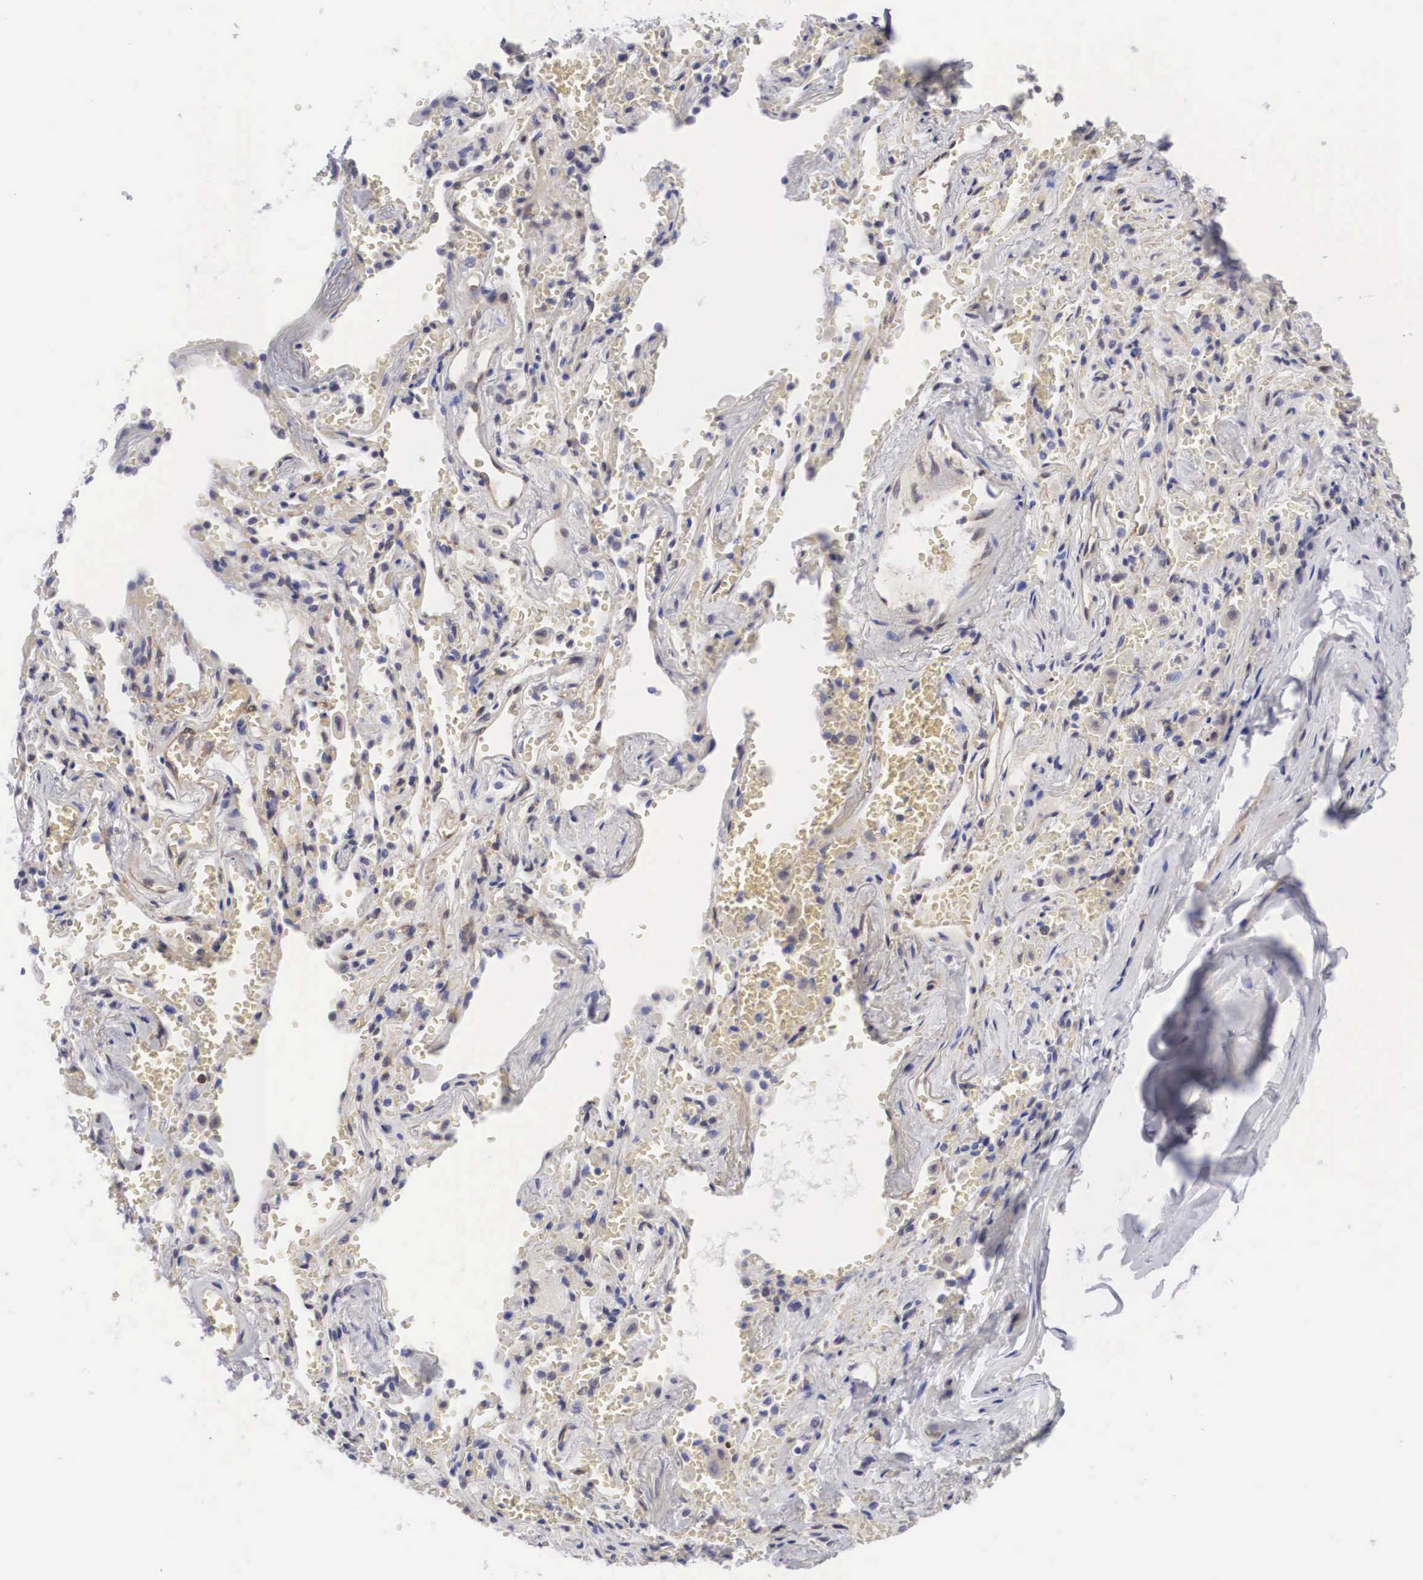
{"staining": {"intensity": "negative", "quantity": "none", "location": "none"}, "tissue": "adipose tissue", "cell_type": "Adipocytes", "image_type": "normal", "snomed": [{"axis": "morphology", "description": "Normal tissue, NOS"}, {"axis": "topography", "description": "Cartilage tissue"}, {"axis": "topography", "description": "Lung"}], "caption": "The photomicrograph shows no significant positivity in adipocytes of adipose tissue.", "gene": "MAST4", "patient": {"sex": "male", "age": 65}}